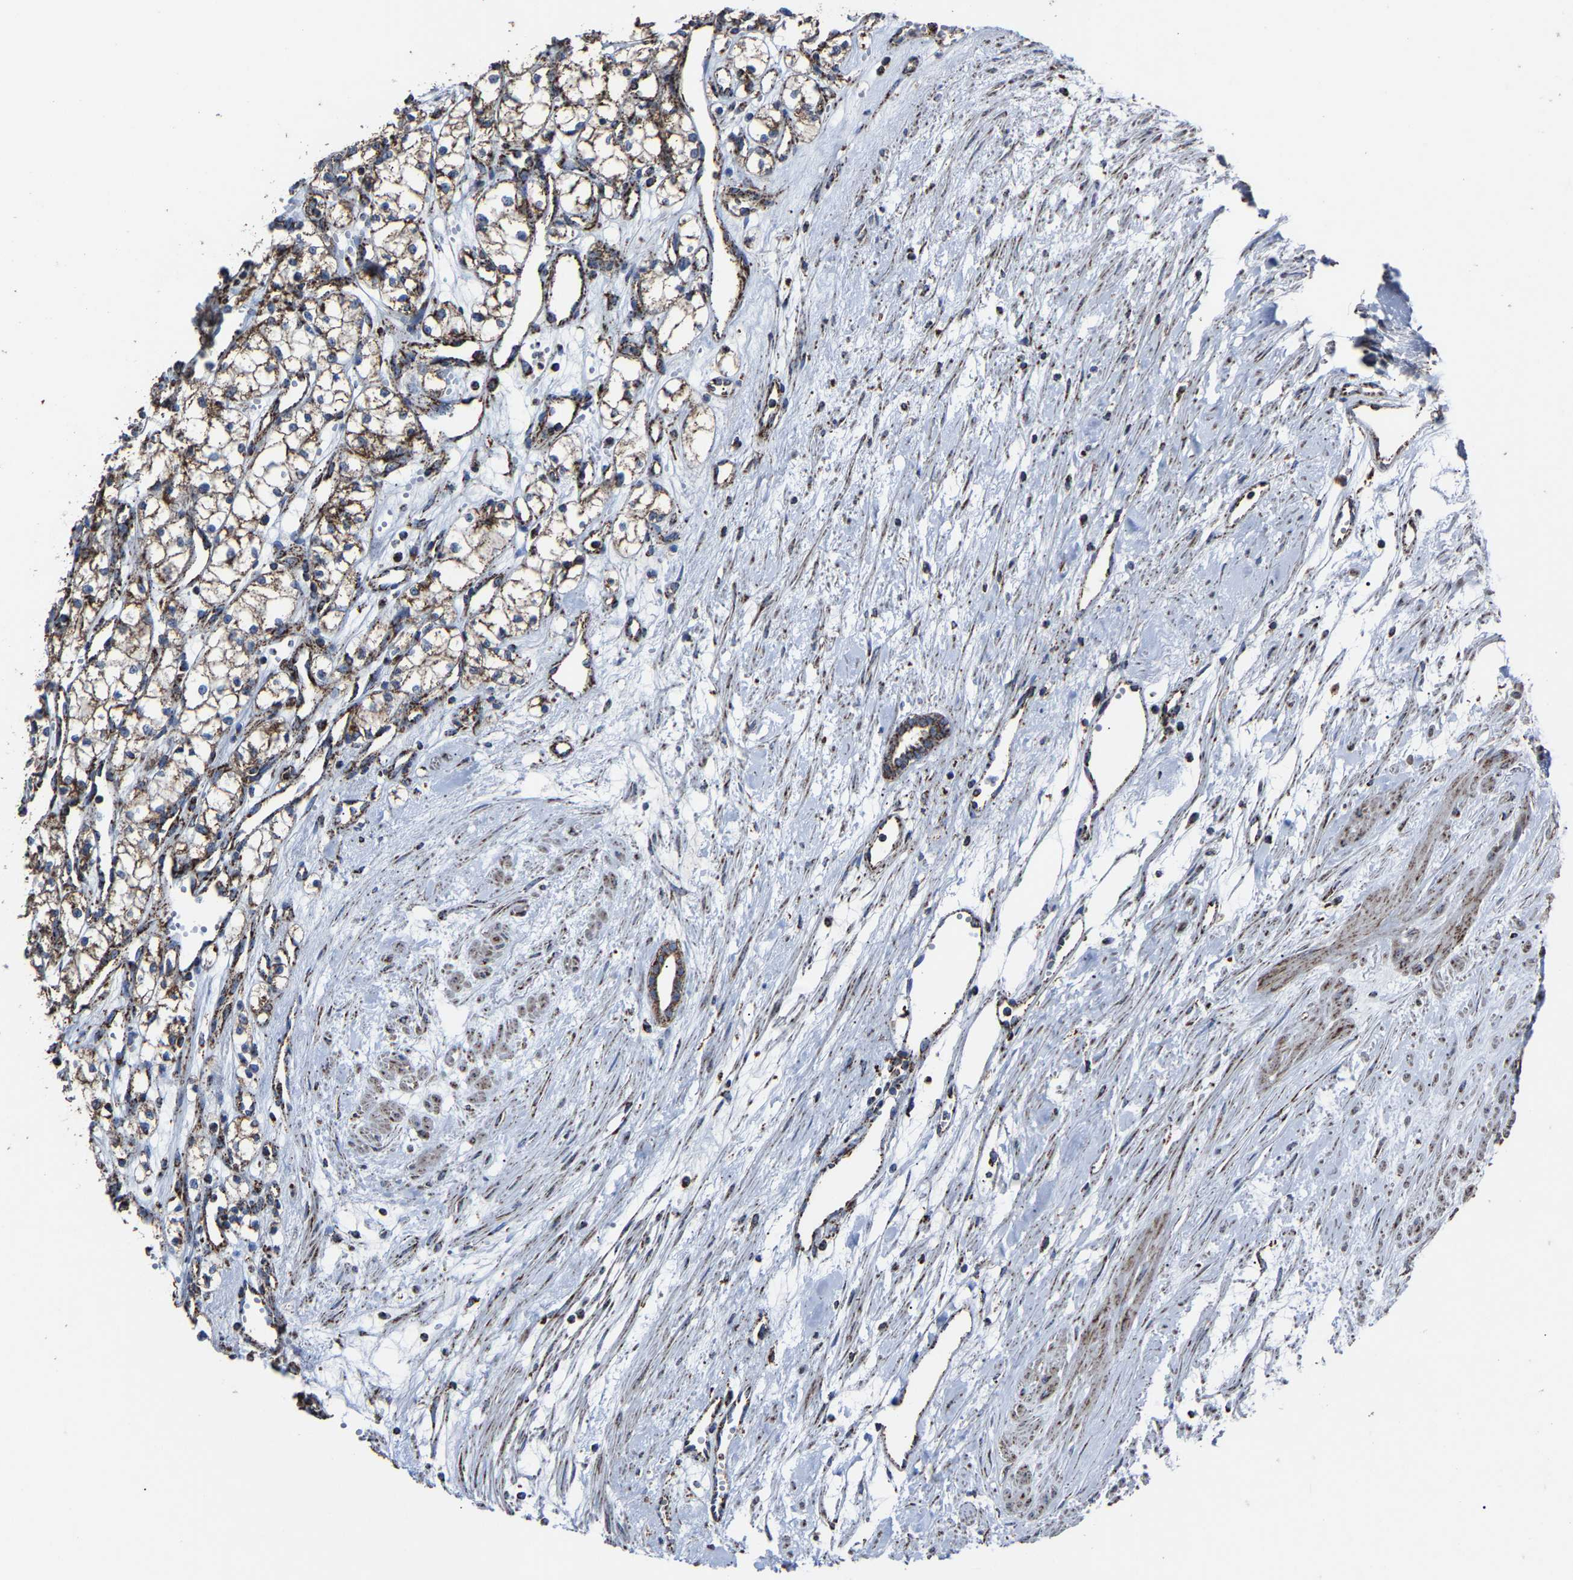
{"staining": {"intensity": "weak", "quantity": ">75%", "location": "cytoplasmic/membranous"}, "tissue": "renal cancer", "cell_type": "Tumor cells", "image_type": "cancer", "snomed": [{"axis": "morphology", "description": "Adenocarcinoma, NOS"}, {"axis": "topography", "description": "Kidney"}], "caption": "Brown immunohistochemical staining in human renal cancer demonstrates weak cytoplasmic/membranous staining in about >75% of tumor cells.", "gene": "NDUFV3", "patient": {"sex": "male", "age": 59}}